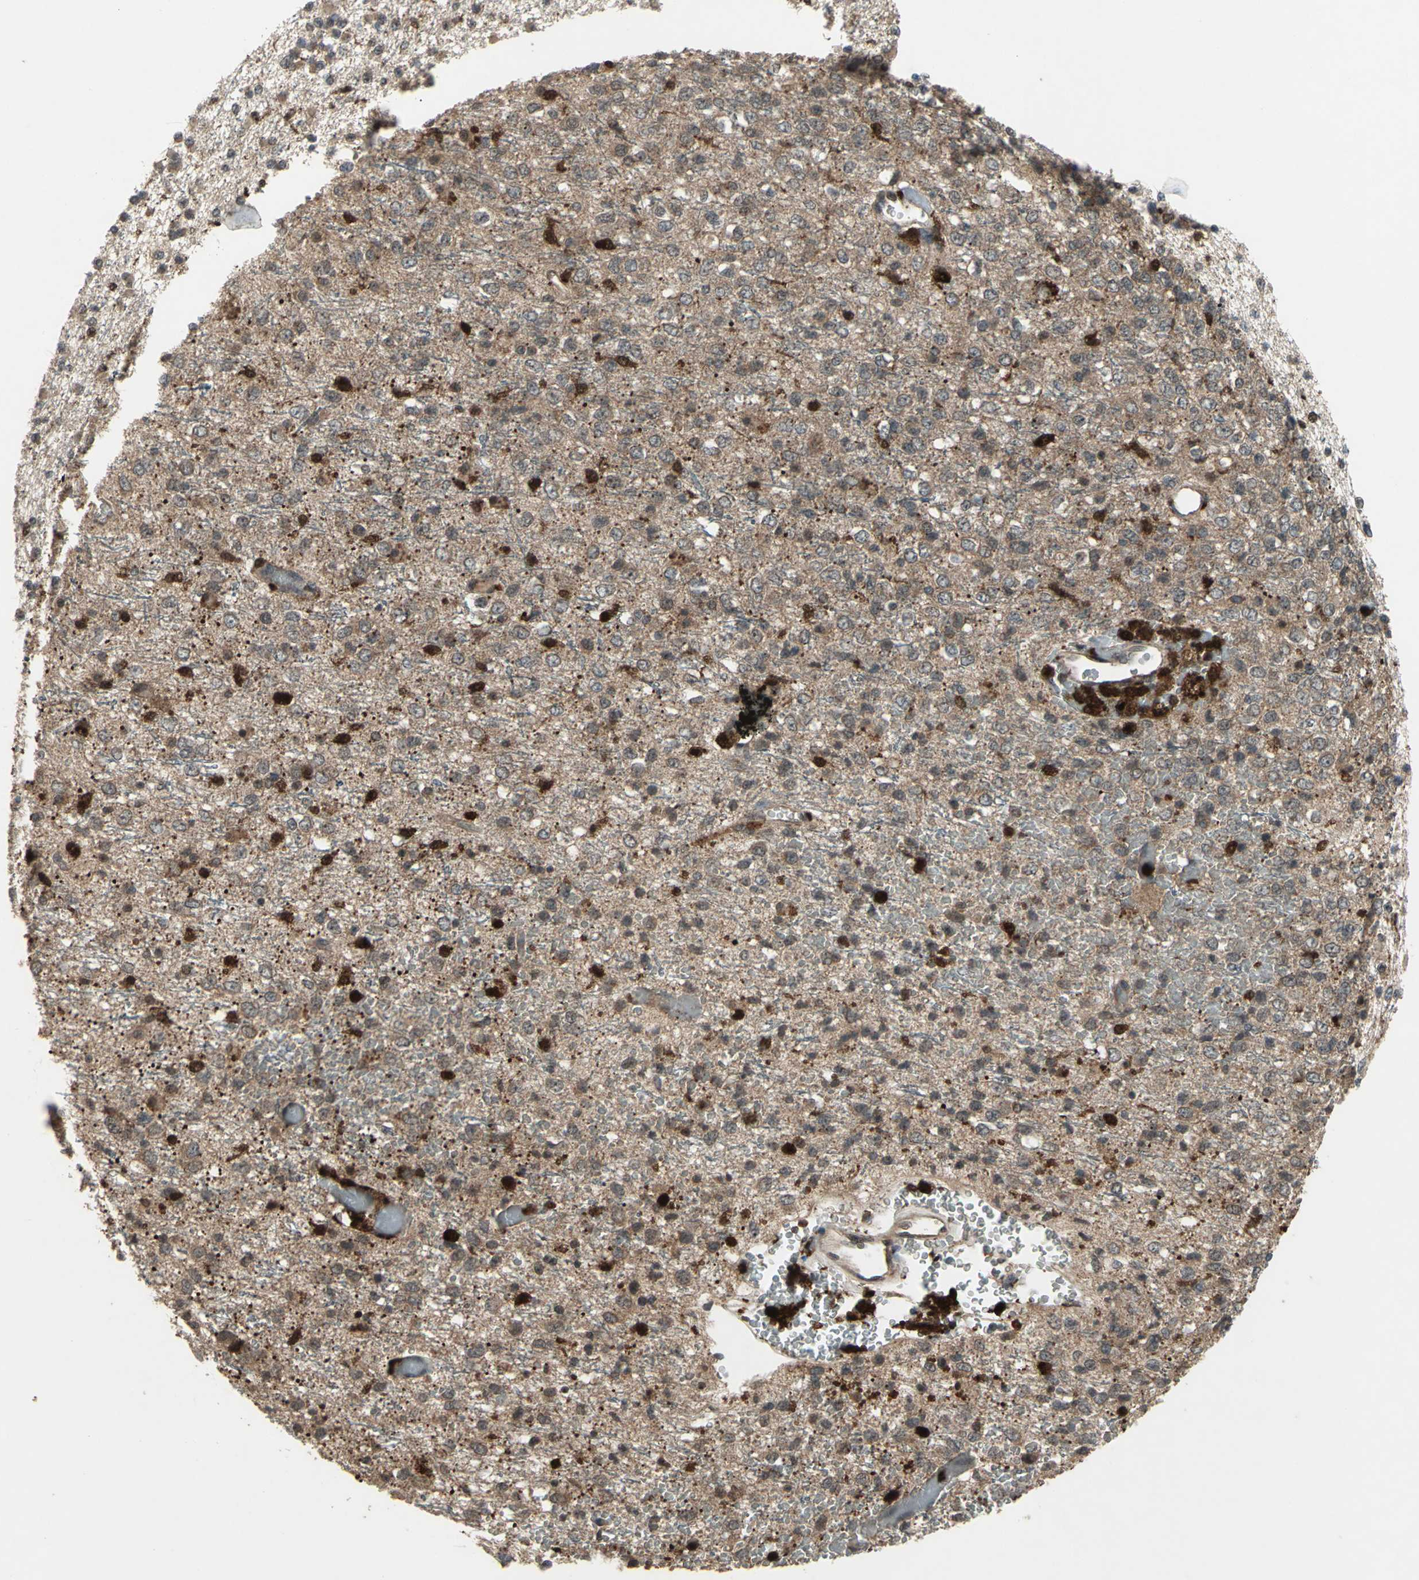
{"staining": {"intensity": "moderate", "quantity": ">75%", "location": "cytoplasmic/membranous"}, "tissue": "glioma", "cell_type": "Tumor cells", "image_type": "cancer", "snomed": [{"axis": "morphology", "description": "Glioma, malignant, High grade"}, {"axis": "topography", "description": "pancreas cauda"}], "caption": "Malignant glioma (high-grade) stained with DAB (3,3'-diaminobenzidine) IHC demonstrates medium levels of moderate cytoplasmic/membranous staining in approximately >75% of tumor cells.", "gene": "PYCARD", "patient": {"sex": "male", "age": 60}}